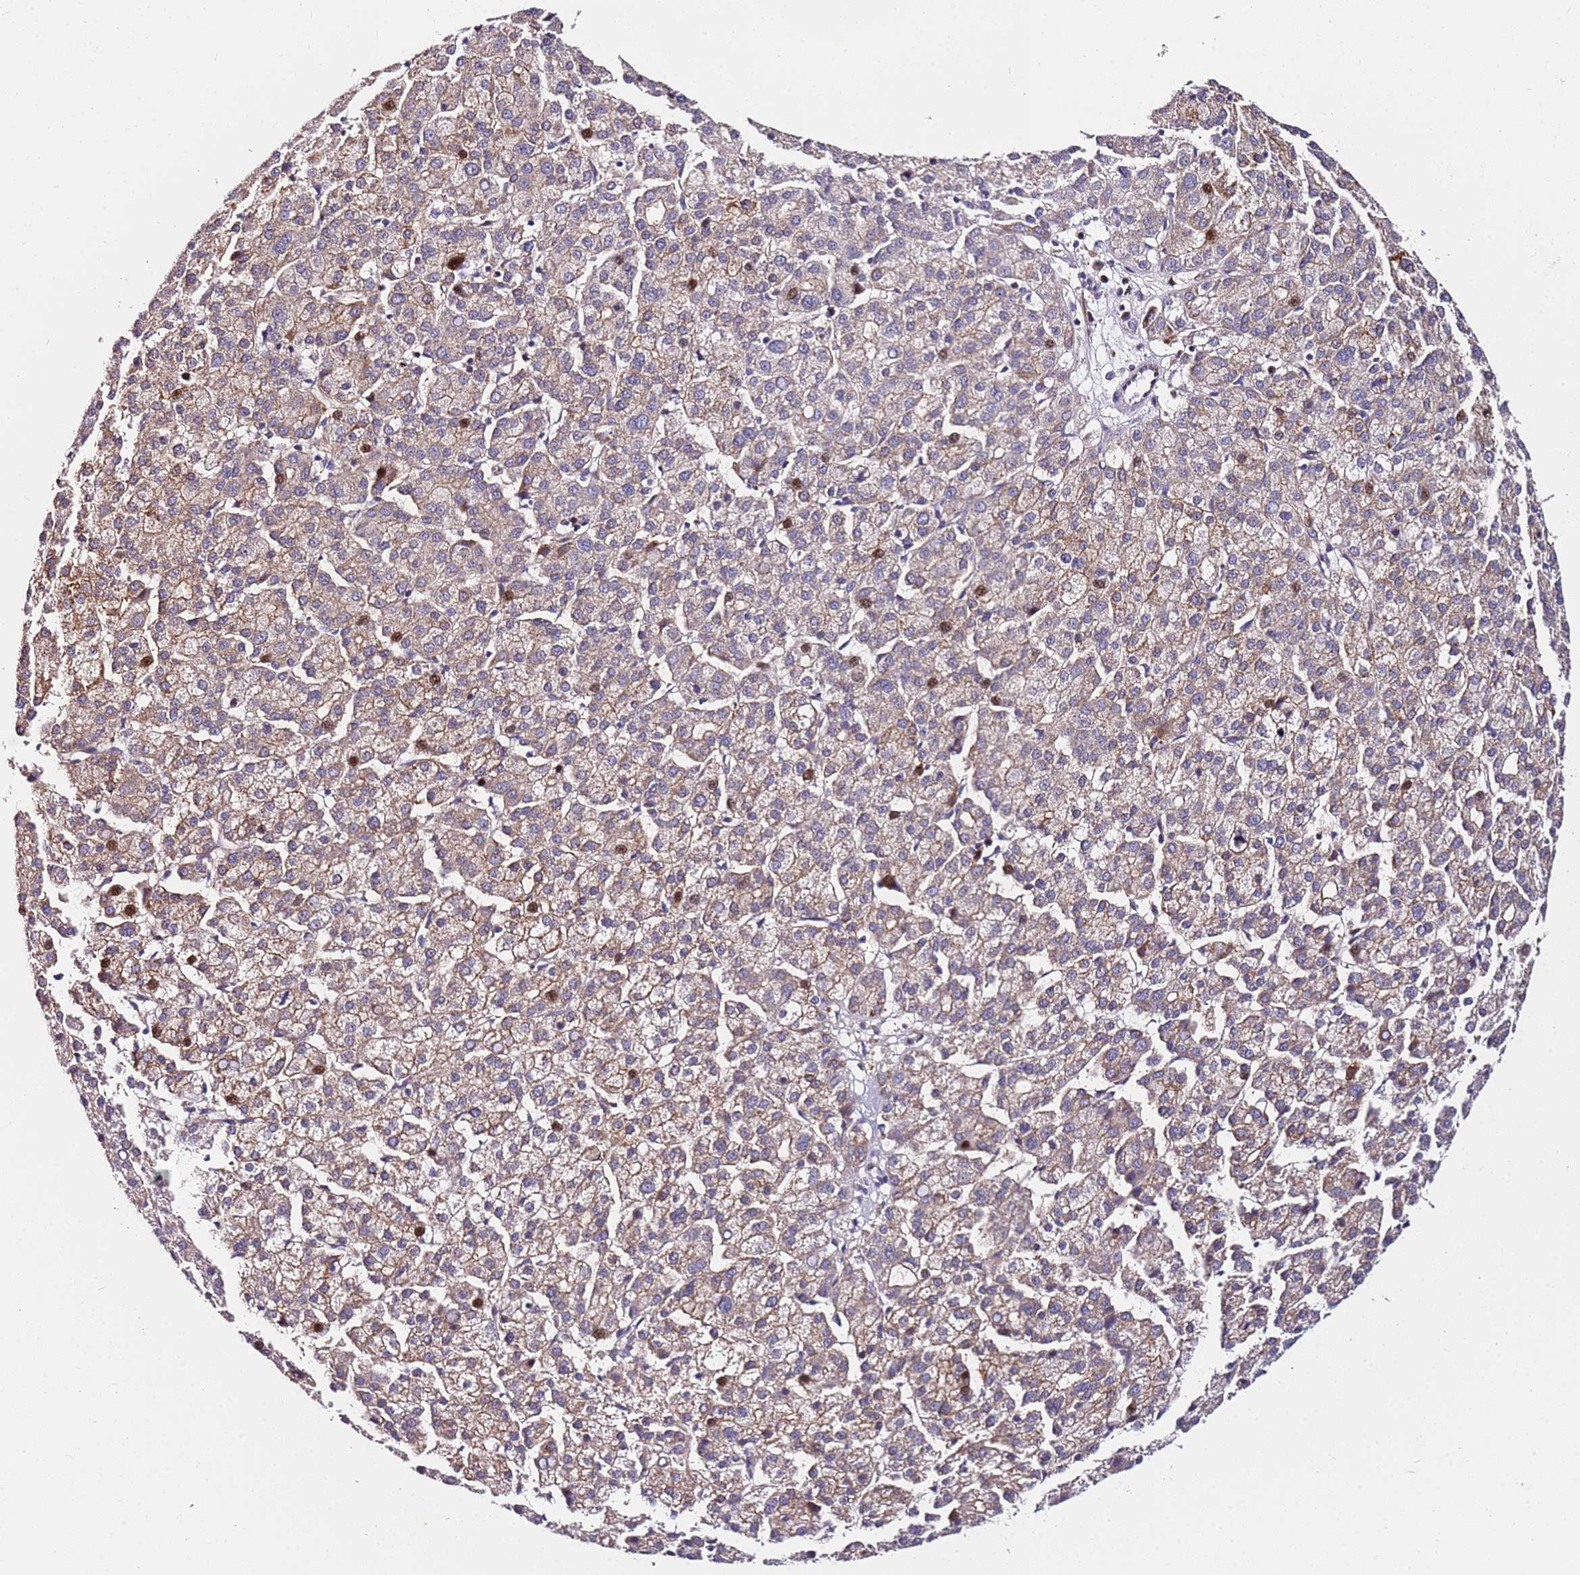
{"staining": {"intensity": "weak", "quantity": ">75%", "location": "cytoplasmic/membranous"}, "tissue": "liver cancer", "cell_type": "Tumor cells", "image_type": "cancer", "snomed": [{"axis": "morphology", "description": "Carcinoma, Hepatocellular, NOS"}, {"axis": "topography", "description": "Liver"}], "caption": "Protein expression by immunohistochemistry (IHC) demonstrates weak cytoplasmic/membranous staining in approximately >75% of tumor cells in liver cancer (hepatocellular carcinoma).", "gene": "SRRM5", "patient": {"sex": "female", "age": 58}}